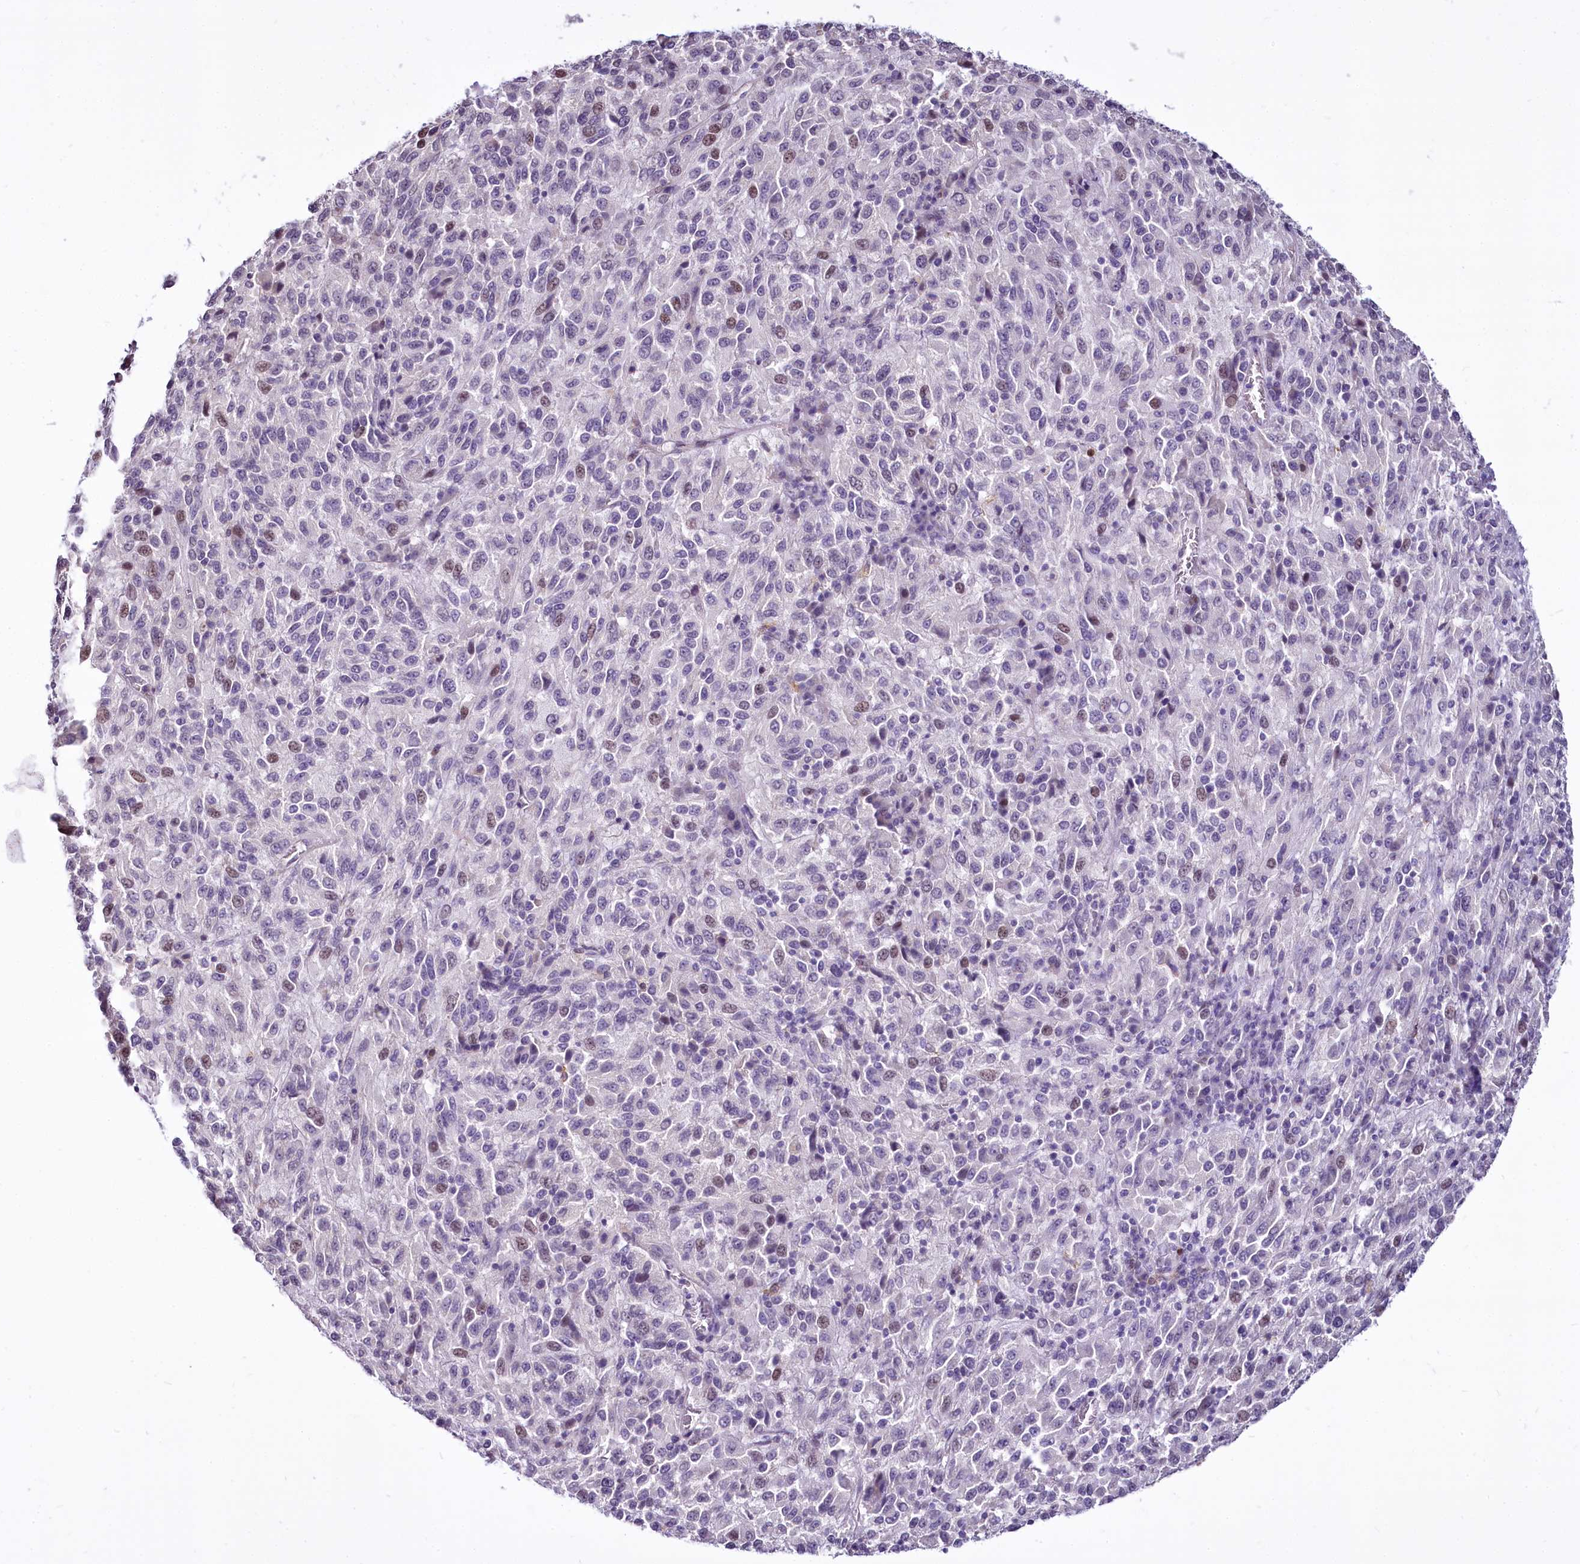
{"staining": {"intensity": "negative", "quantity": "none", "location": "none"}, "tissue": "melanoma", "cell_type": "Tumor cells", "image_type": "cancer", "snomed": [{"axis": "morphology", "description": "Malignant melanoma, Metastatic site"}, {"axis": "topography", "description": "Lung"}], "caption": "Immunohistochemistry histopathology image of human melanoma stained for a protein (brown), which displays no expression in tumor cells.", "gene": "BANK1", "patient": {"sex": "male", "age": 64}}